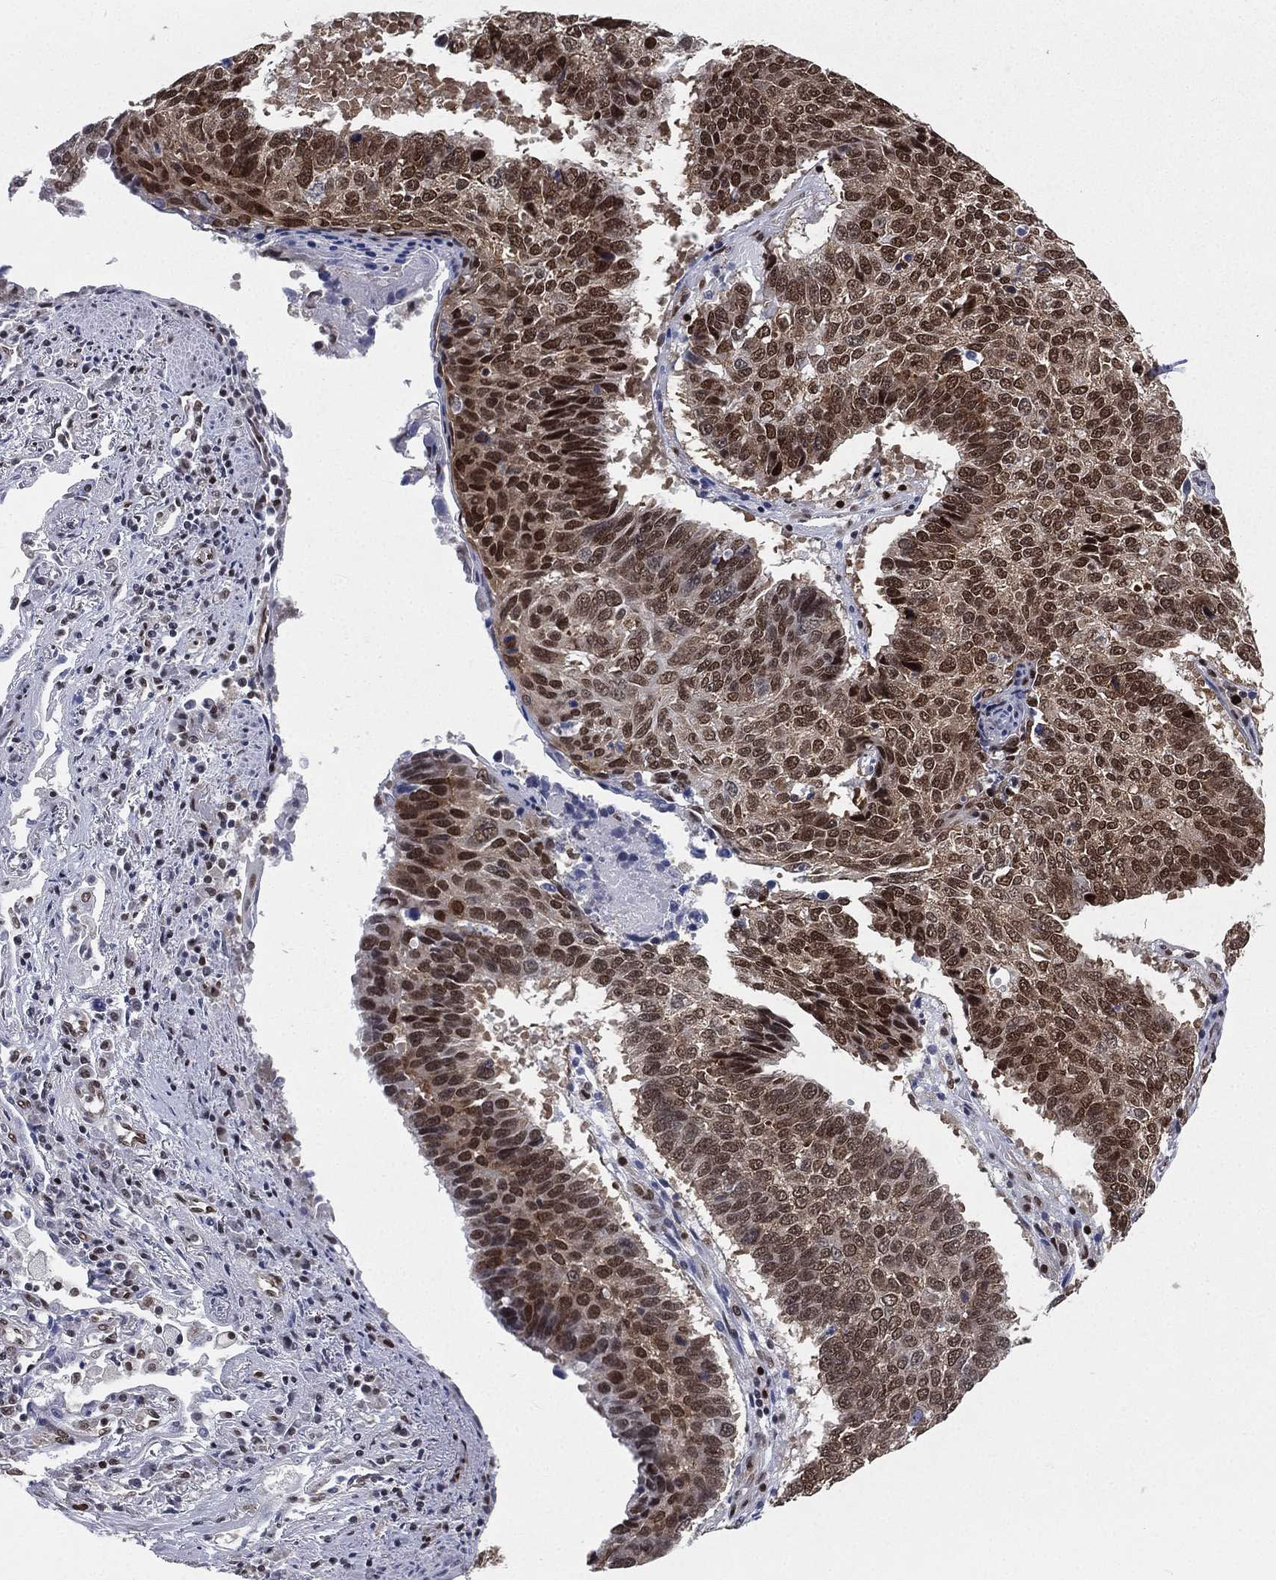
{"staining": {"intensity": "strong", "quantity": "25%-75%", "location": "nuclear"}, "tissue": "lung cancer", "cell_type": "Tumor cells", "image_type": "cancer", "snomed": [{"axis": "morphology", "description": "Squamous cell carcinoma, NOS"}, {"axis": "topography", "description": "Lung"}], "caption": "Human lung cancer (squamous cell carcinoma) stained for a protein (brown) shows strong nuclear positive expression in approximately 25%-75% of tumor cells.", "gene": "FUBP3", "patient": {"sex": "male", "age": 73}}